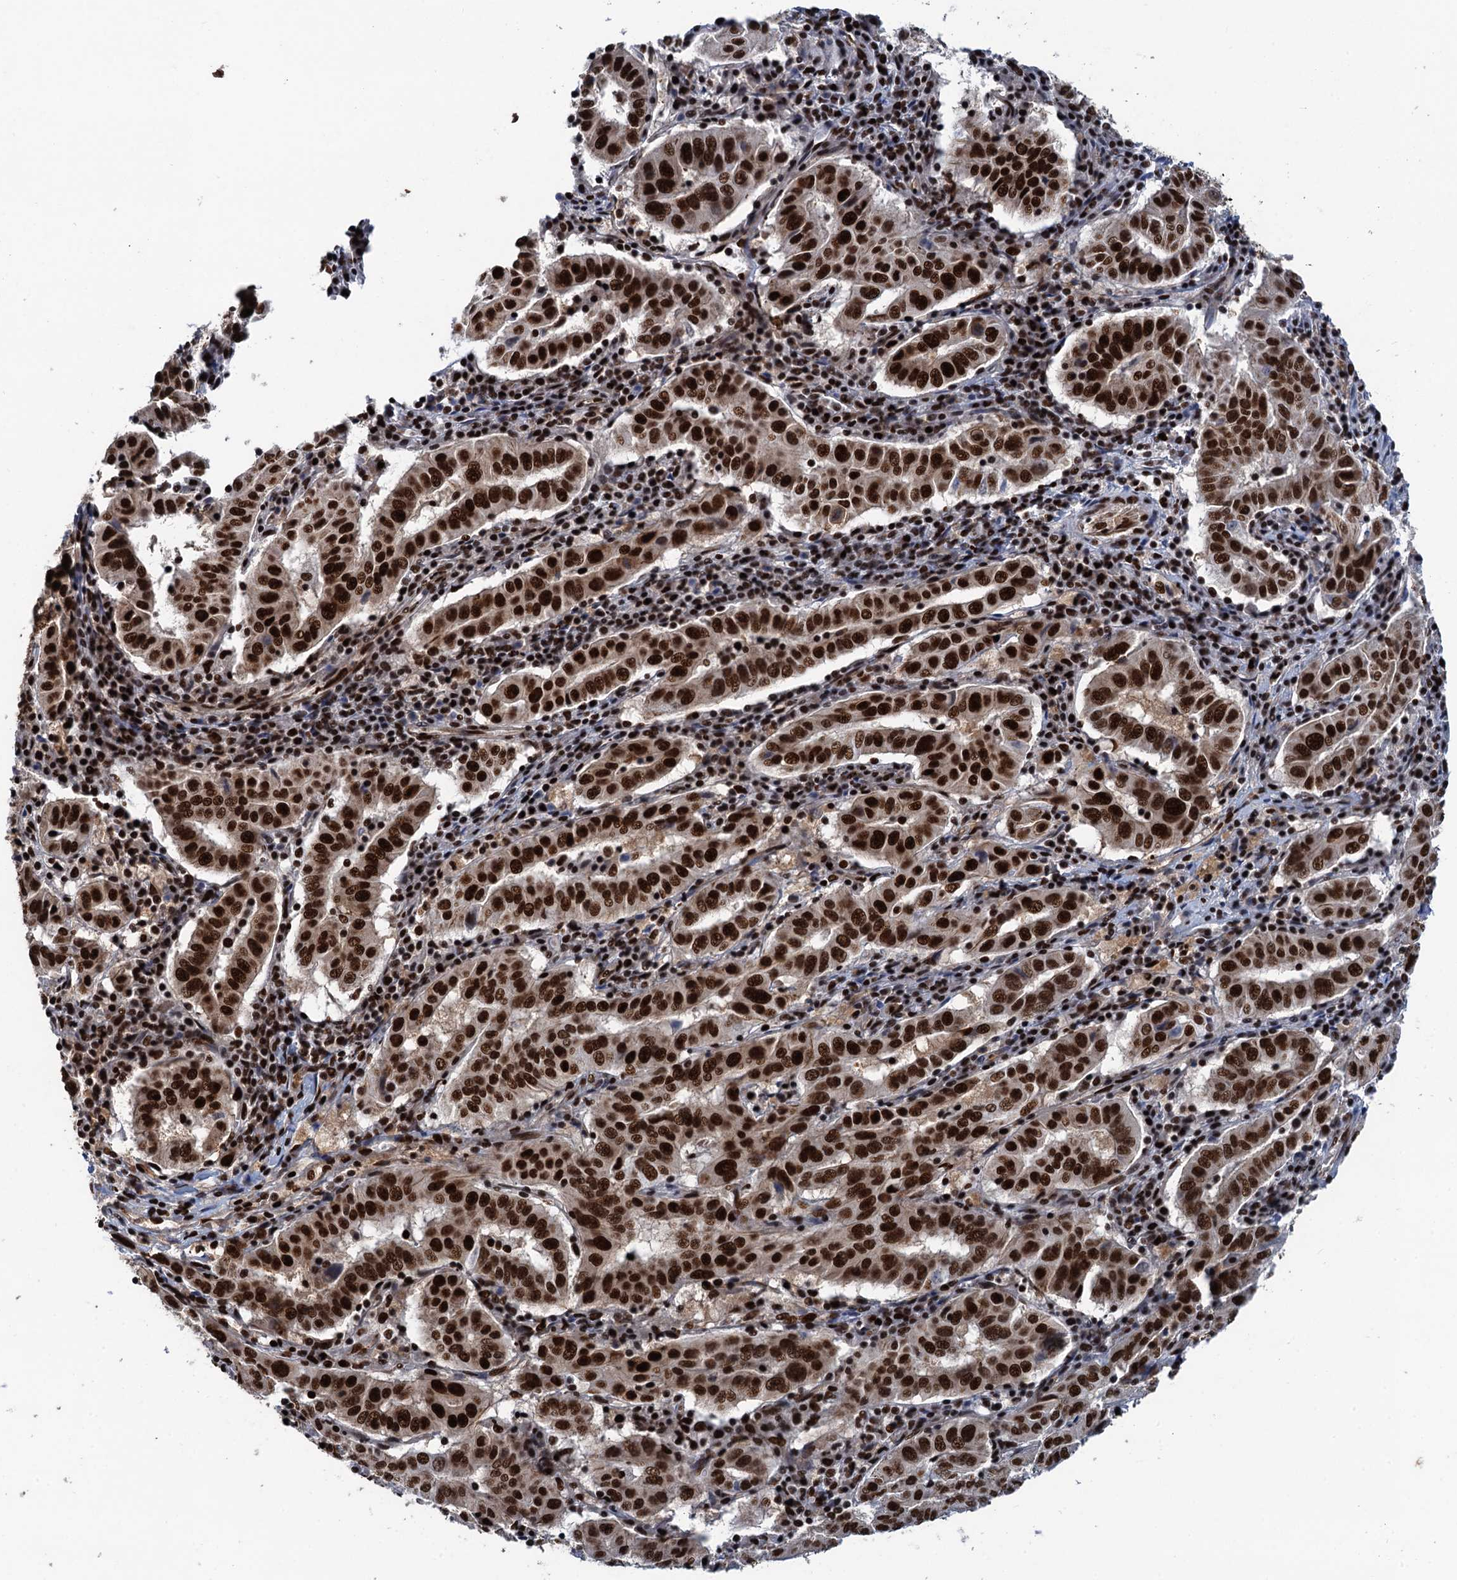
{"staining": {"intensity": "strong", "quantity": ">75%", "location": "nuclear"}, "tissue": "pancreatic cancer", "cell_type": "Tumor cells", "image_type": "cancer", "snomed": [{"axis": "morphology", "description": "Adenocarcinoma, NOS"}, {"axis": "topography", "description": "Pancreas"}], "caption": "Pancreatic cancer stained with a brown dye reveals strong nuclear positive positivity in about >75% of tumor cells.", "gene": "PPP4R1", "patient": {"sex": "male", "age": 63}}